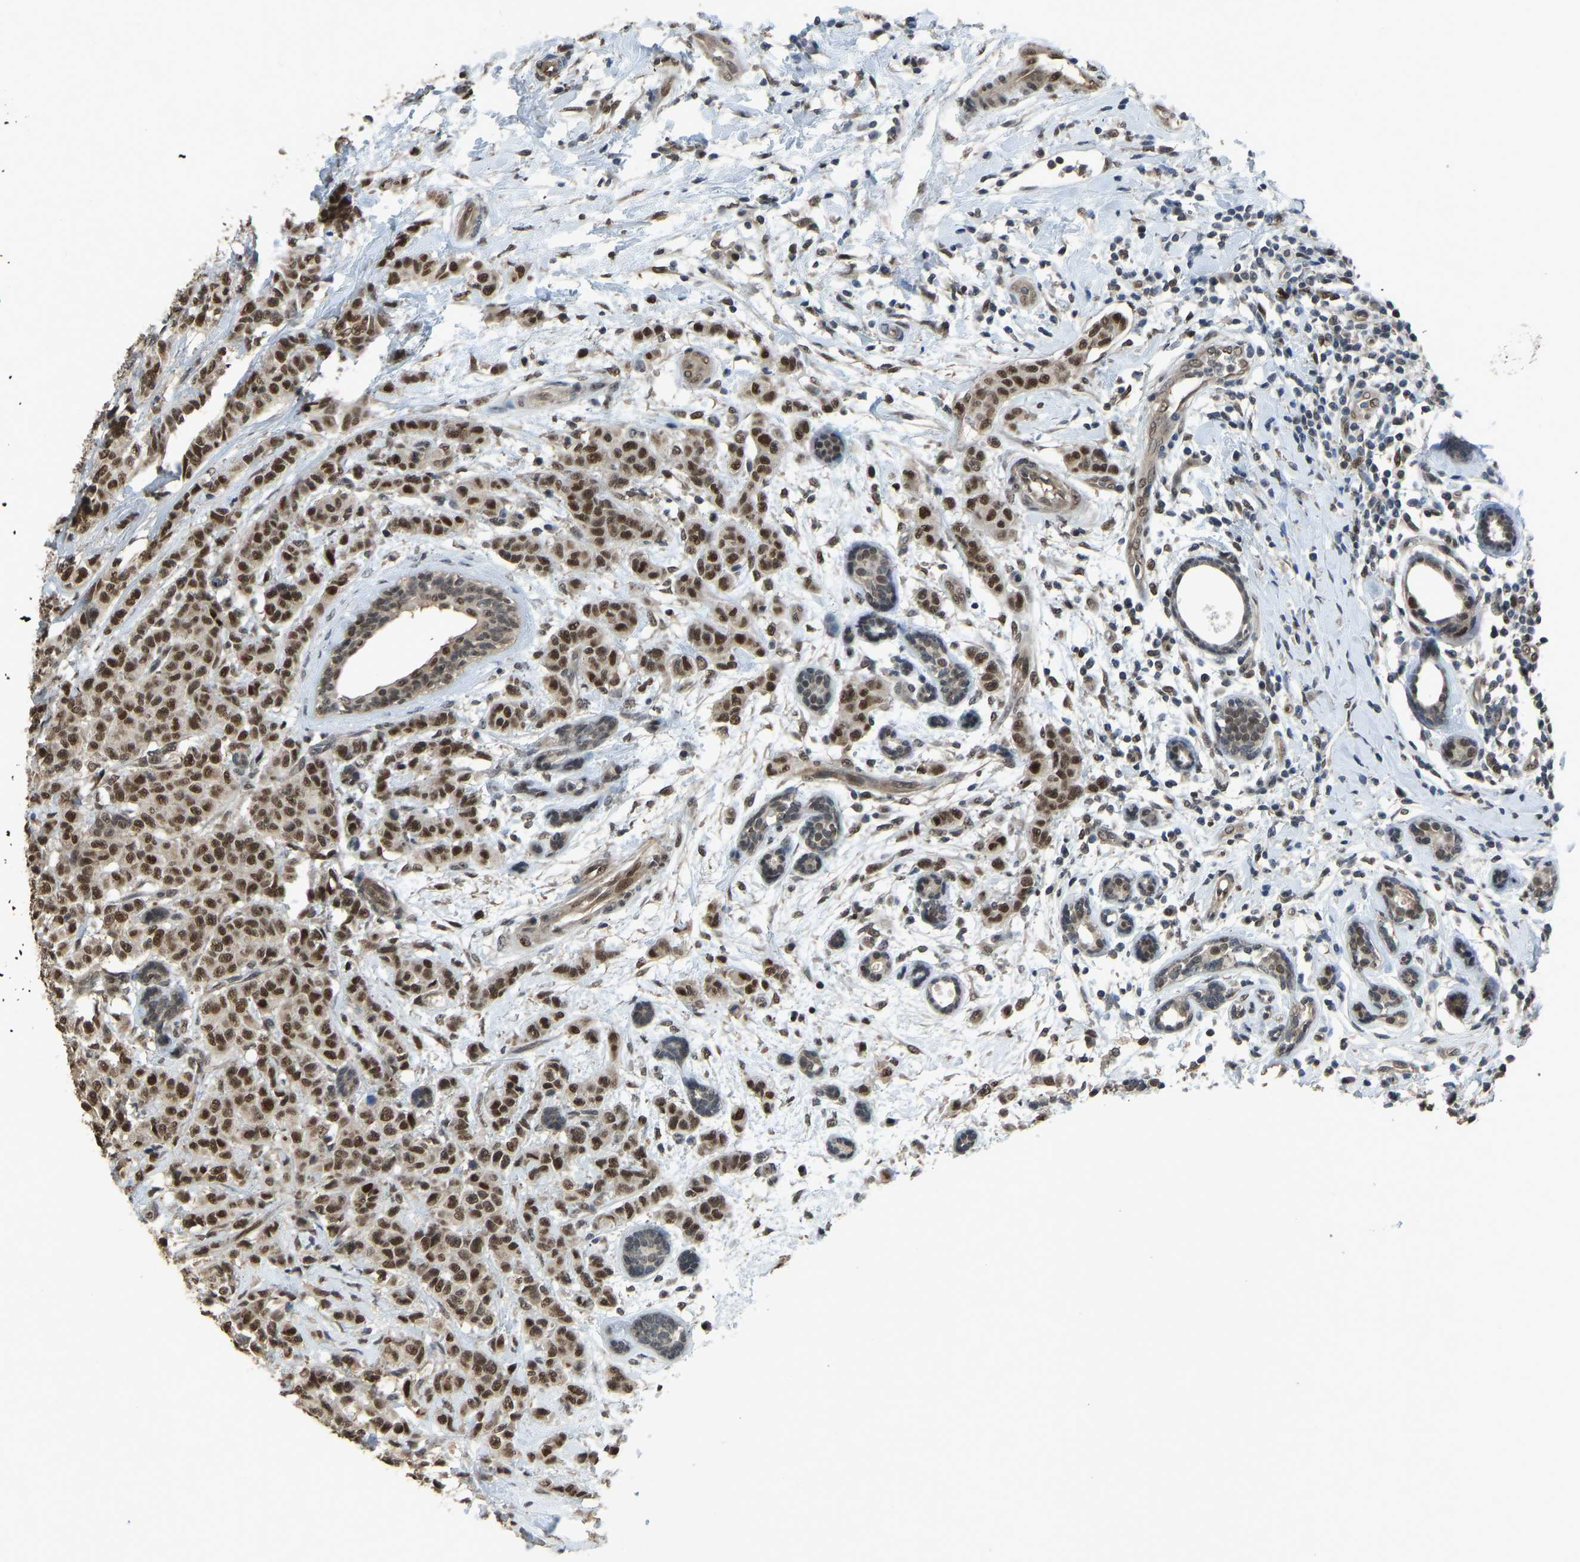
{"staining": {"intensity": "strong", "quantity": ">75%", "location": "nuclear"}, "tissue": "breast cancer", "cell_type": "Tumor cells", "image_type": "cancer", "snomed": [{"axis": "morphology", "description": "Normal tissue, NOS"}, {"axis": "morphology", "description": "Duct carcinoma"}, {"axis": "topography", "description": "Breast"}], "caption": "Brown immunohistochemical staining in human breast intraductal carcinoma shows strong nuclear staining in about >75% of tumor cells. The protein of interest is shown in brown color, while the nuclei are stained blue.", "gene": "KPNA6", "patient": {"sex": "female", "age": 40}}